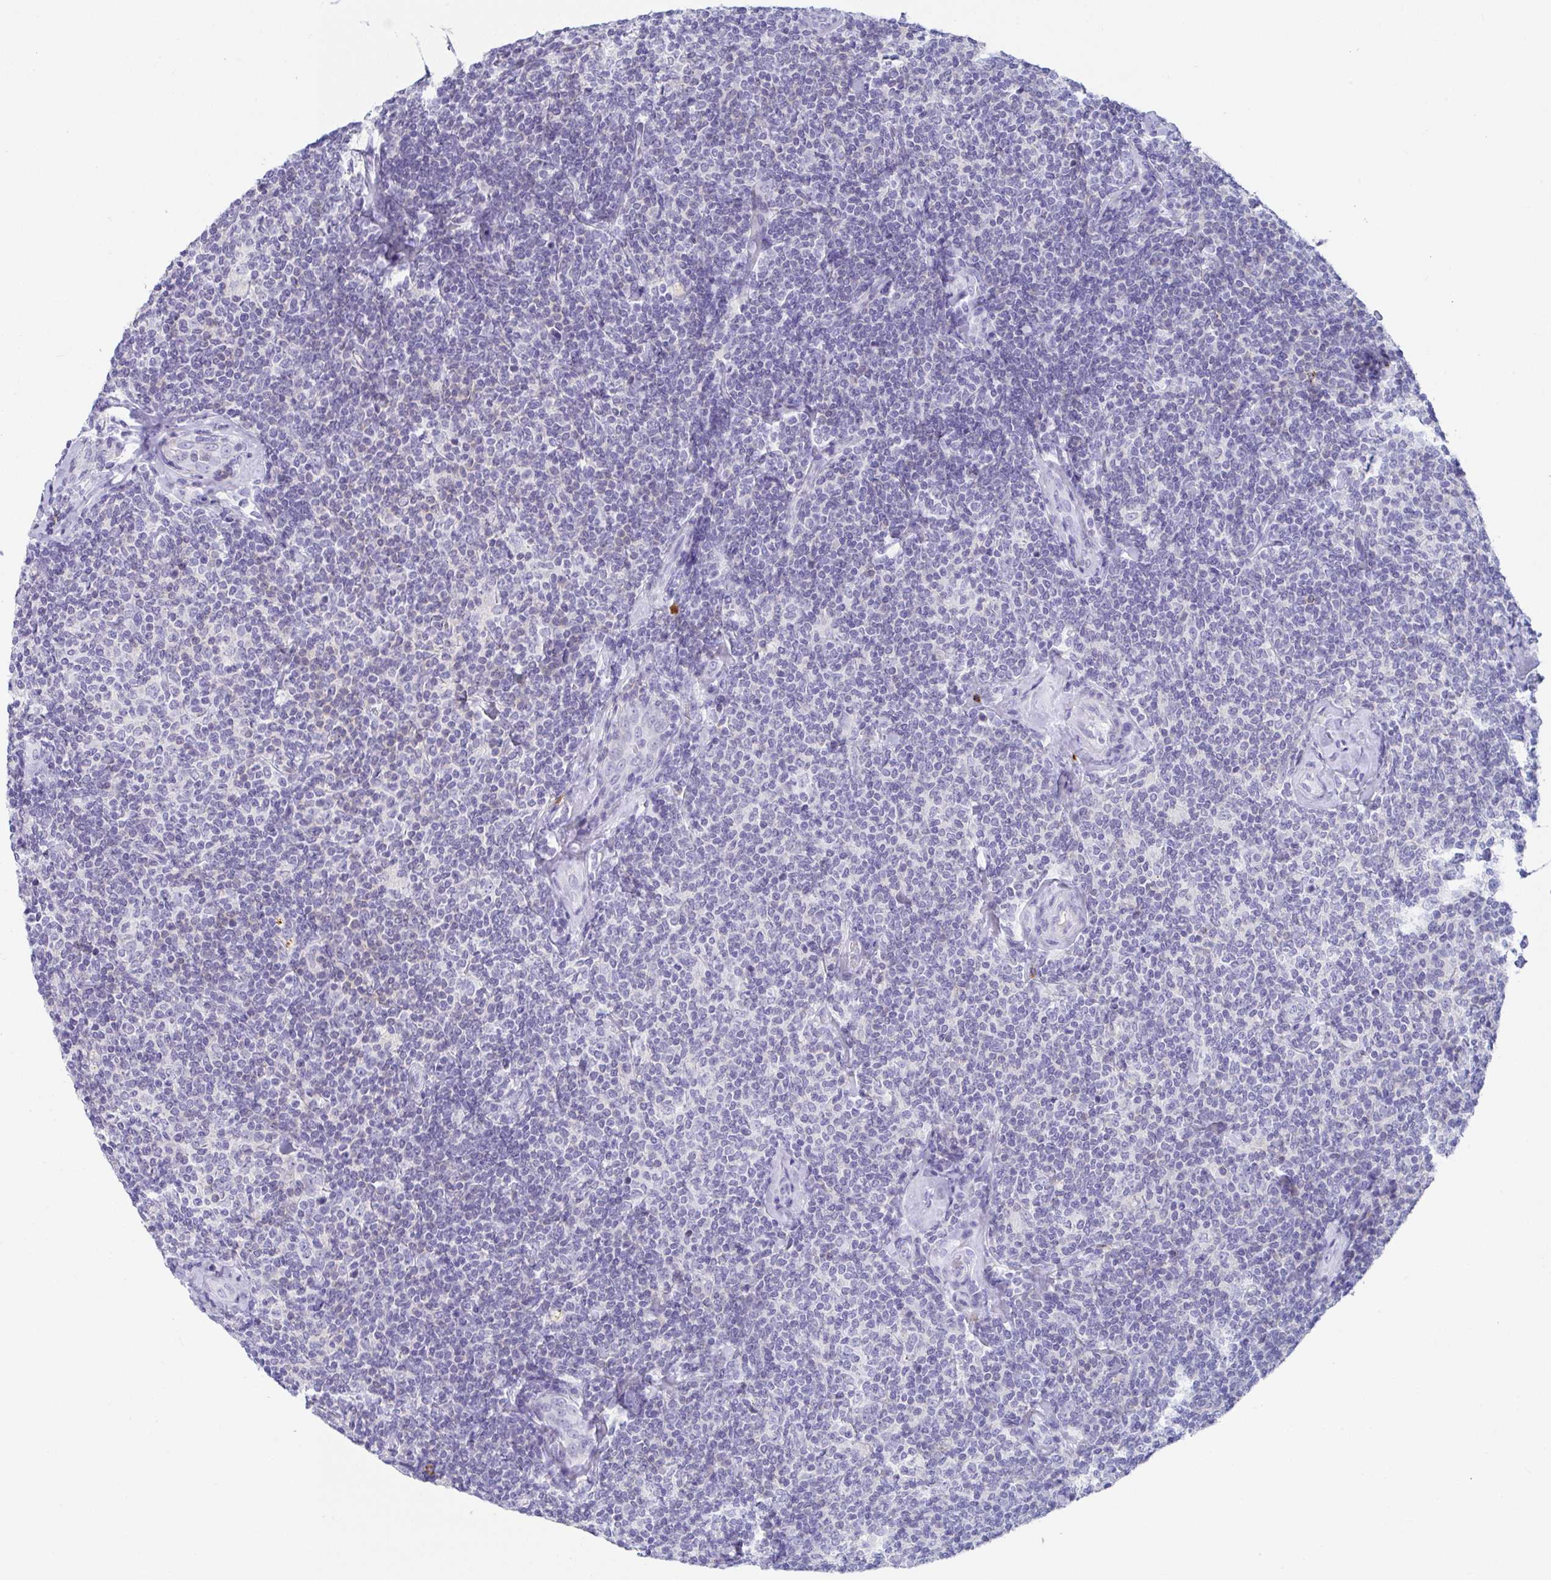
{"staining": {"intensity": "negative", "quantity": "none", "location": "none"}, "tissue": "lymphoma", "cell_type": "Tumor cells", "image_type": "cancer", "snomed": [{"axis": "morphology", "description": "Malignant lymphoma, non-Hodgkin's type, Low grade"}, {"axis": "topography", "description": "Lymph node"}], "caption": "DAB (3,3'-diaminobenzidine) immunohistochemical staining of lymphoma displays no significant staining in tumor cells. The staining was performed using DAB to visualize the protein expression in brown, while the nuclei were stained in blue with hematoxylin (Magnification: 20x).", "gene": "PLA2G1B", "patient": {"sex": "female", "age": 56}}